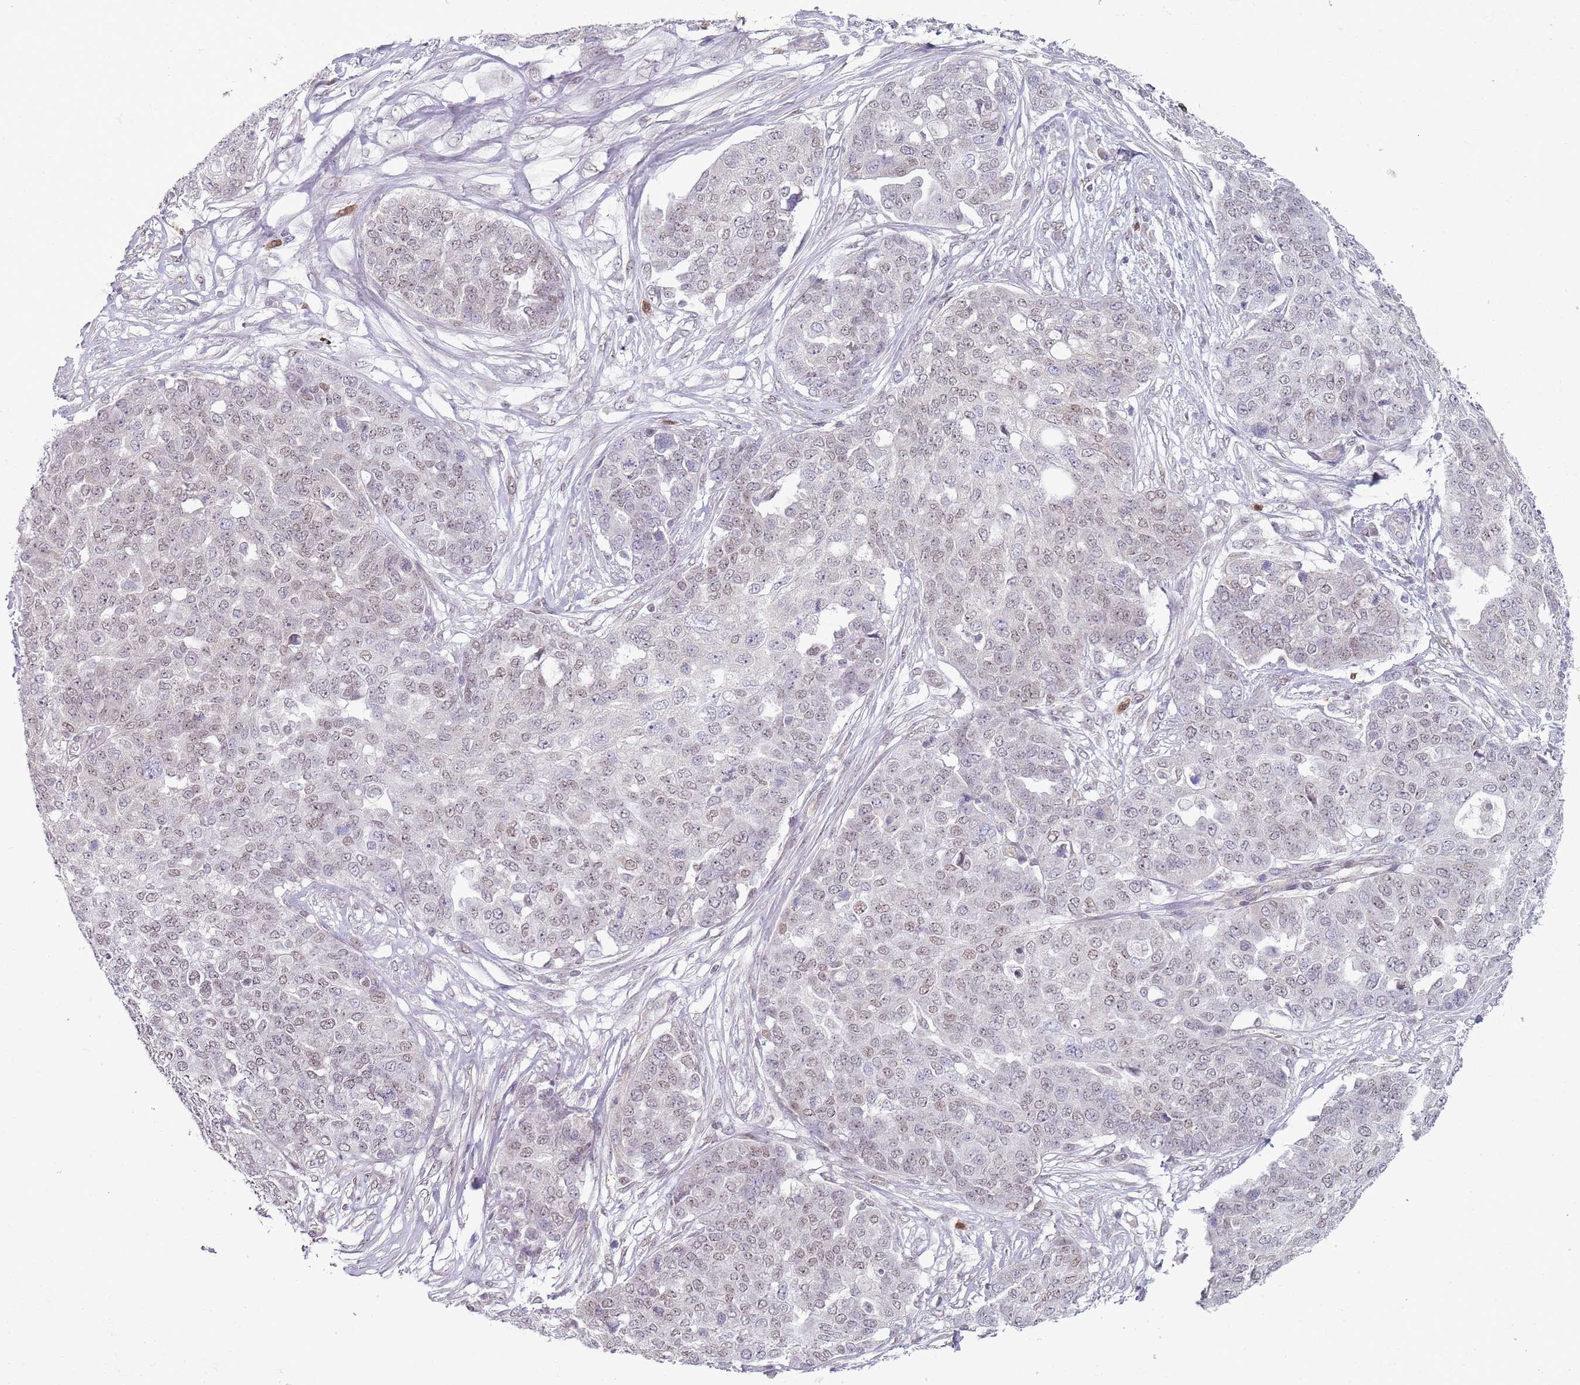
{"staining": {"intensity": "weak", "quantity": "25%-75%", "location": "nuclear"}, "tissue": "ovarian cancer", "cell_type": "Tumor cells", "image_type": "cancer", "snomed": [{"axis": "morphology", "description": "Cystadenocarcinoma, serous, NOS"}, {"axis": "topography", "description": "Soft tissue"}, {"axis": "topography", "description": "Ovary"}], "caption": "Ovarian serous cystadenocarcinoma stained with DAB (3,3'-diaminobenzidine) immunohistochemistry demonstrates low levels of weak nuclear positivity in about 25%-75% of tumor cells.", "gene": "SMARCAL1", "patient": {"sex": "female", "age": 57}}